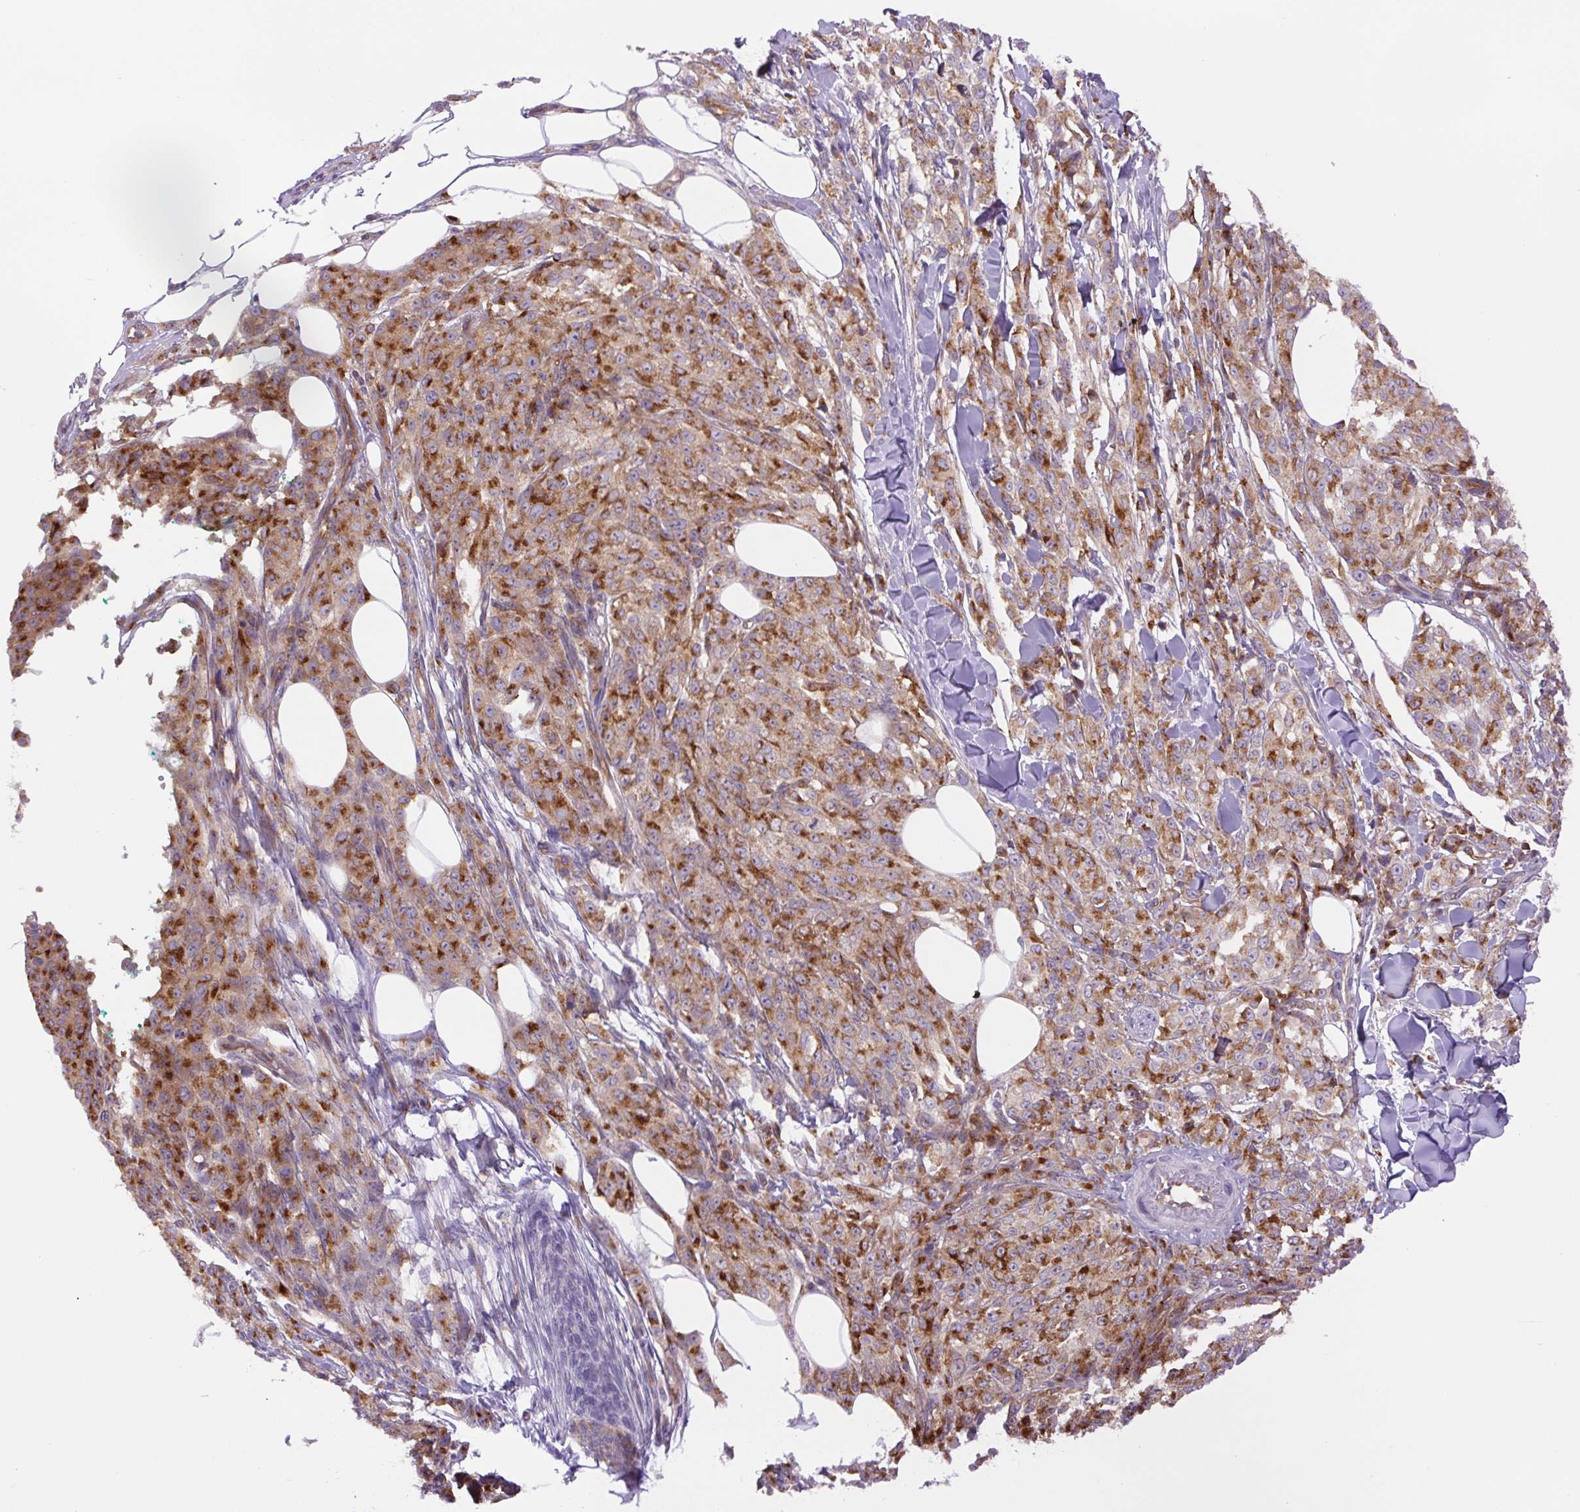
{"staining": {"intensity": "strong", "quantity": "25%-75%", "location": "cytoplasmic/membranous"}, "tissue": "melanoma", "cell_type": "Tumor cells", "image_type": "cancer", "snomed": [{"axis": "morphology", "description": "Malignant melanoma, NOS"}, {"axis": "topography", "description": "Skin"}], "caption": "Immunohistochemistry (IHC) photomicrograph of neoplastic tissue: melanoma stained using IHC shows high levels of strong protein expression localized specifically in the cytoplasmic/membranous of tumor cells, appearing as a cytoplasmic/membranous brown color.", "gene": "MINK1", "patient": {"sex": "female", "age": 52}}